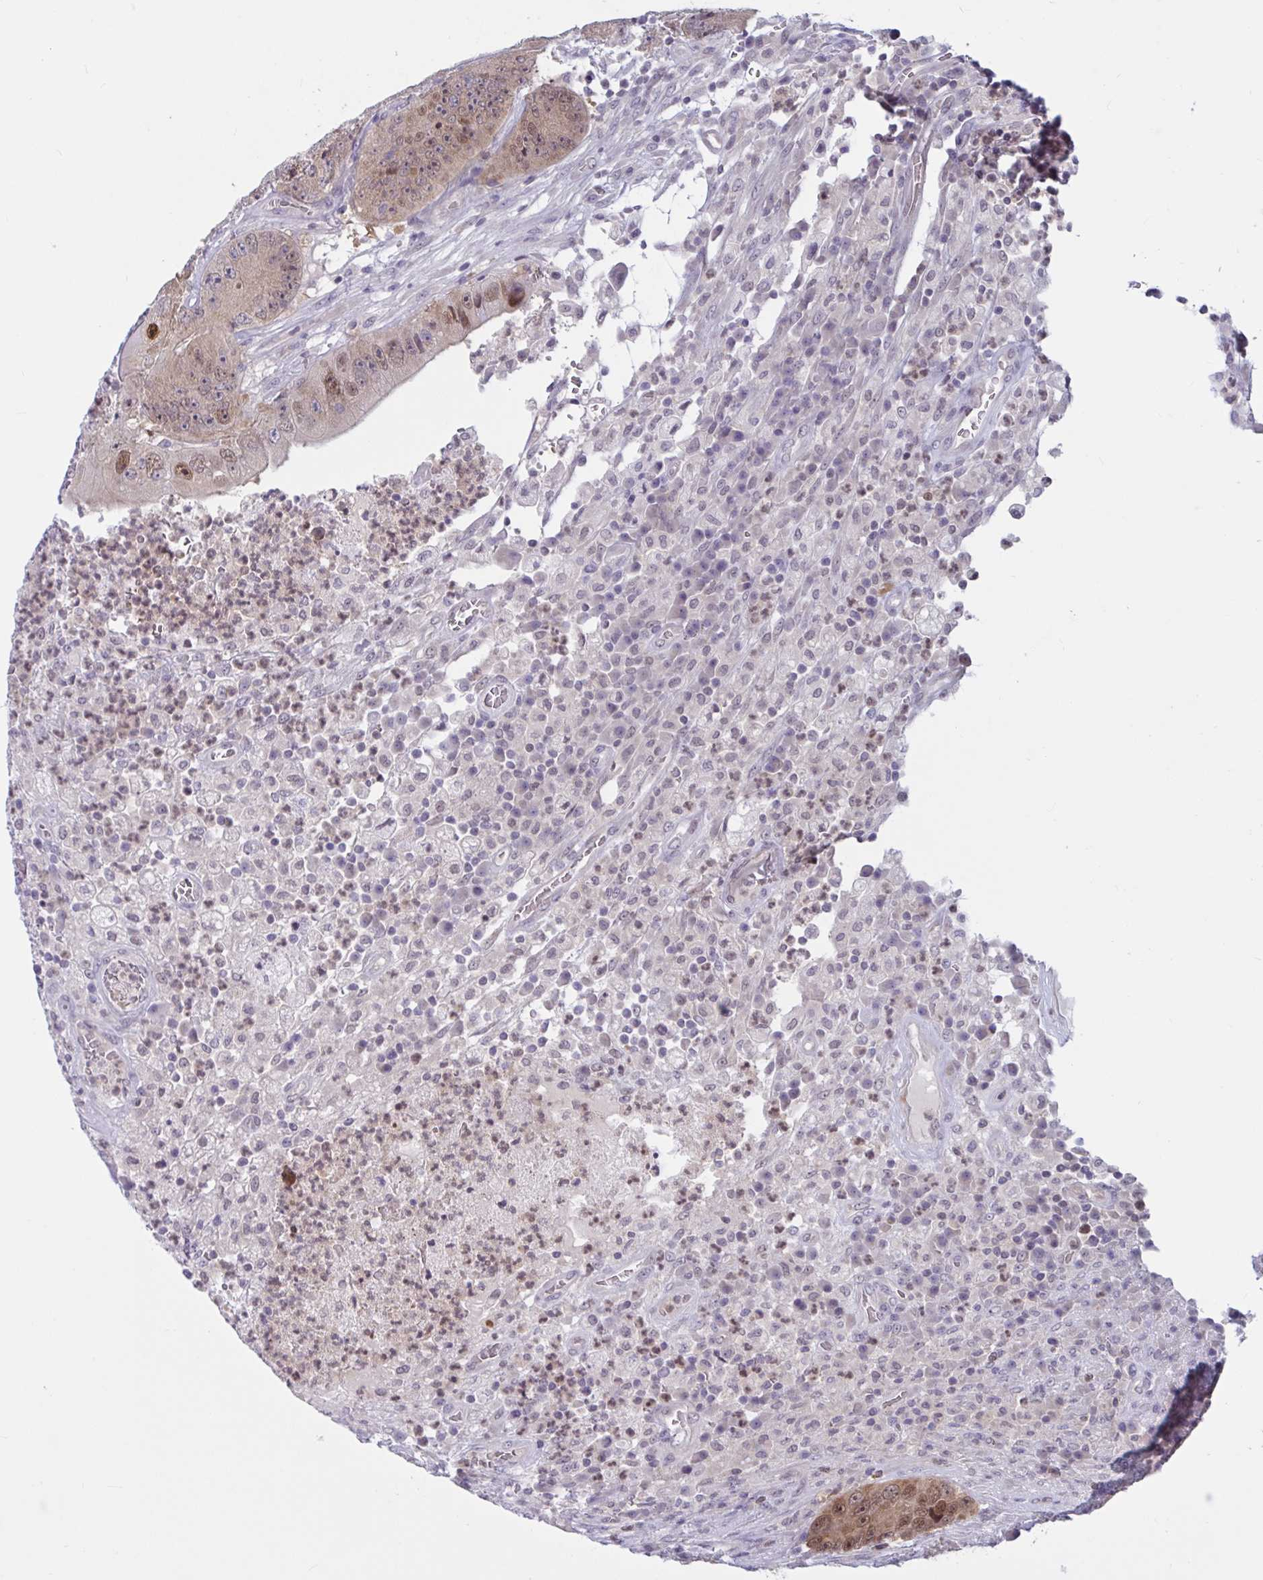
{"staining": {"intensity": "moderate", "quantity": ">75%", "location": "cytoplasmic/membranous,nuclear"}, "tissue": "colorectal cancer", "cell_type": "Tumor cells", "image_type": "cancer", "snomed": [{"axis": "morphology", "description": "Adenocarcinoma, NOS"}, {"axis": "topography", "description": "Colon"}], "caption": "IHC staining of adenocarcinoma (colorectal), which exhibits medium levels of moderate cytoplasmic/membranous and nuclear staining in about >75% of tumor cells indicating moderate cytoplasmic/membranous and nuclear protein positivity. The staining was performed using DAB (brown) for protein detection and nuclei were counterstained in hematoxylin (blue).", "gene": "TSN", "patient": {"sex": "female", "age": 86}}